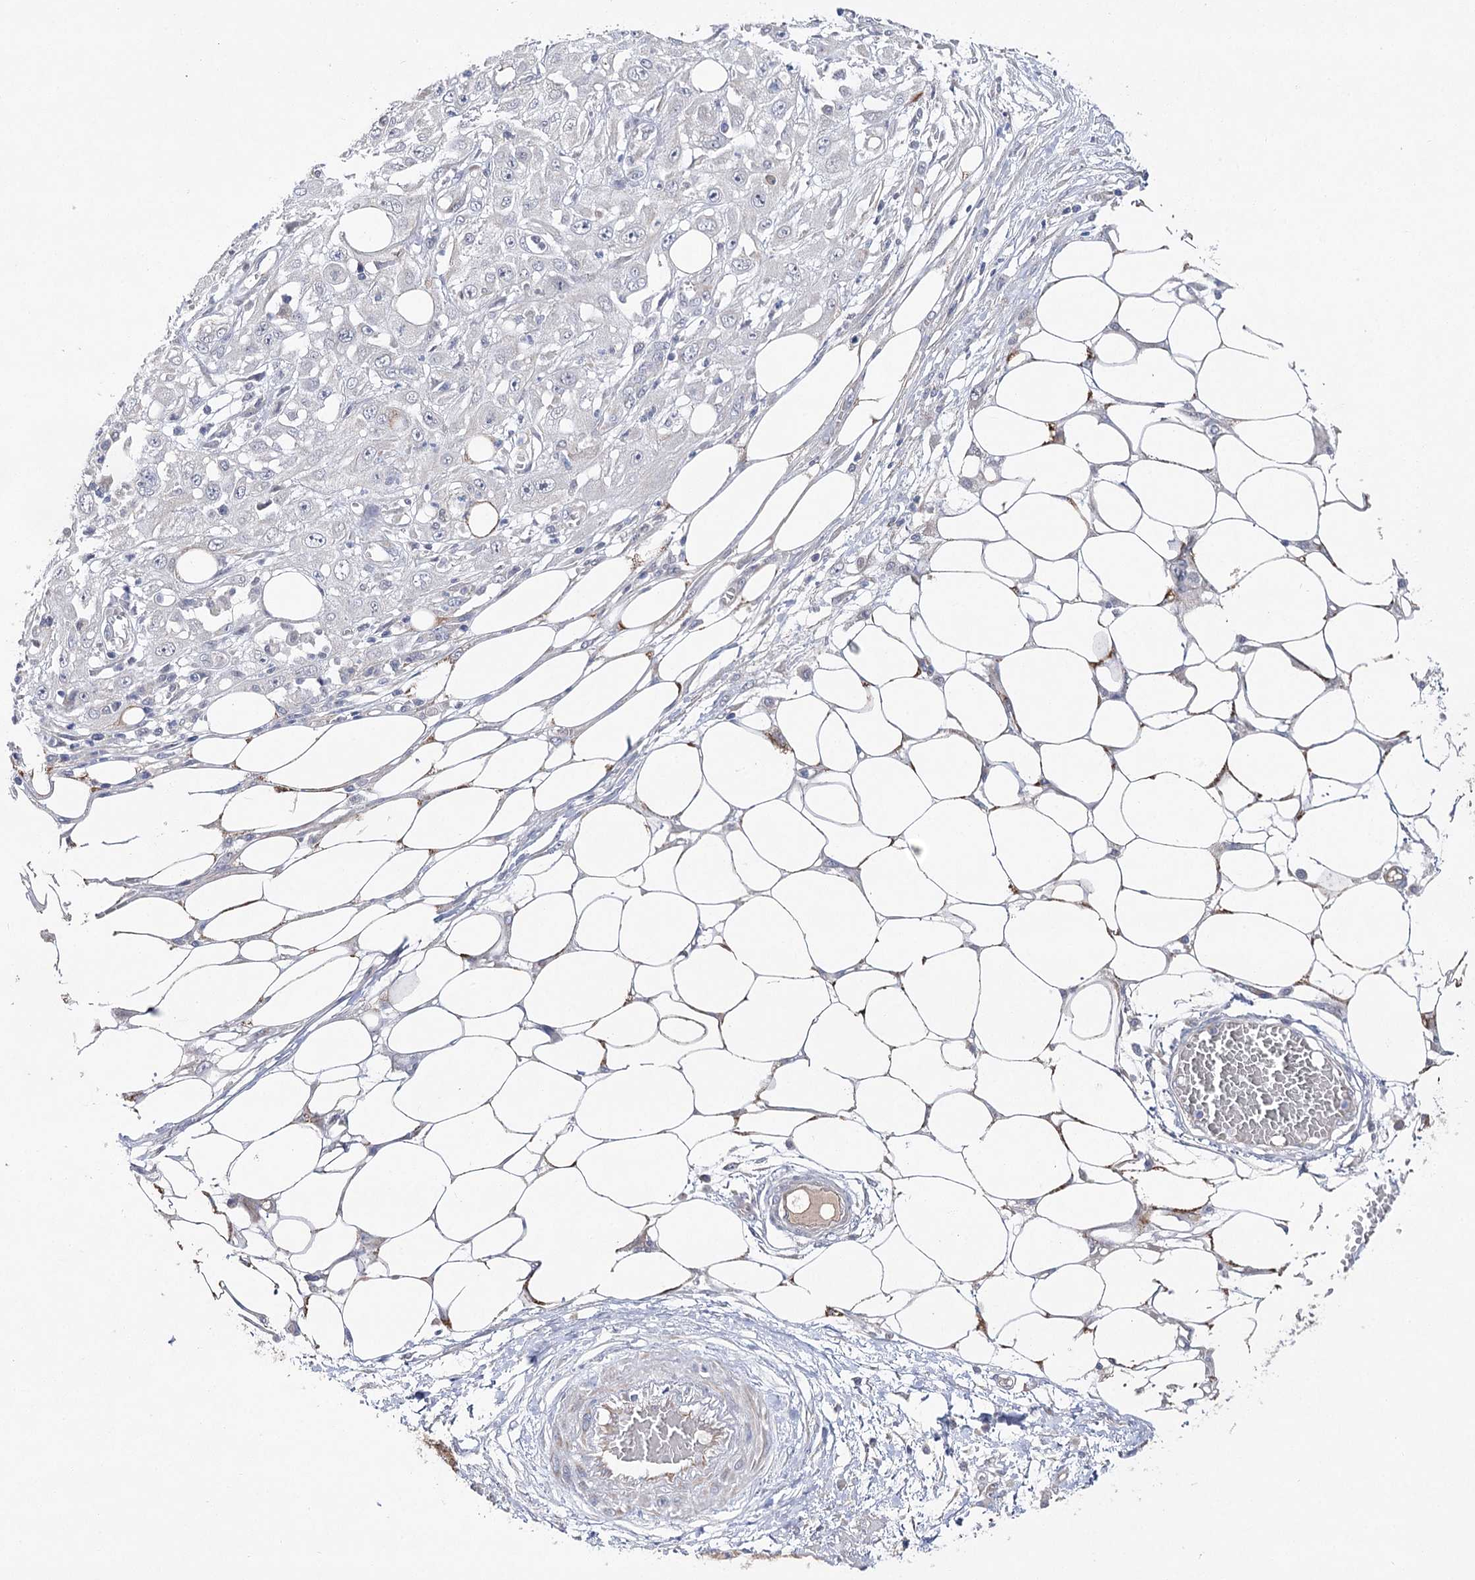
{"staining": {"intensity": "negative", "quantity": "none", "location": "none"}, "tissue": "skin cancer", "cell_type": "Tumor cells", "image_type": "cancer", "snomed": [{"axis": "morphology", "description": "Squamous cell carcinoma, NOS"}, {"axis": "morphology", "description": "Squamous cell carcinoma, metastatic, NOS"}, {"axis": "topography", "description": "Skin"}, {"axis": "topography", "description": "Lymph node"}], "caption": "Protein analysis of skin cancer (metastatic squamous cell carcinoma) exhibits no significant staining in tumor cells.", "gene": "ECHDC3", "patient": {"sex": "male", "age": 75}}